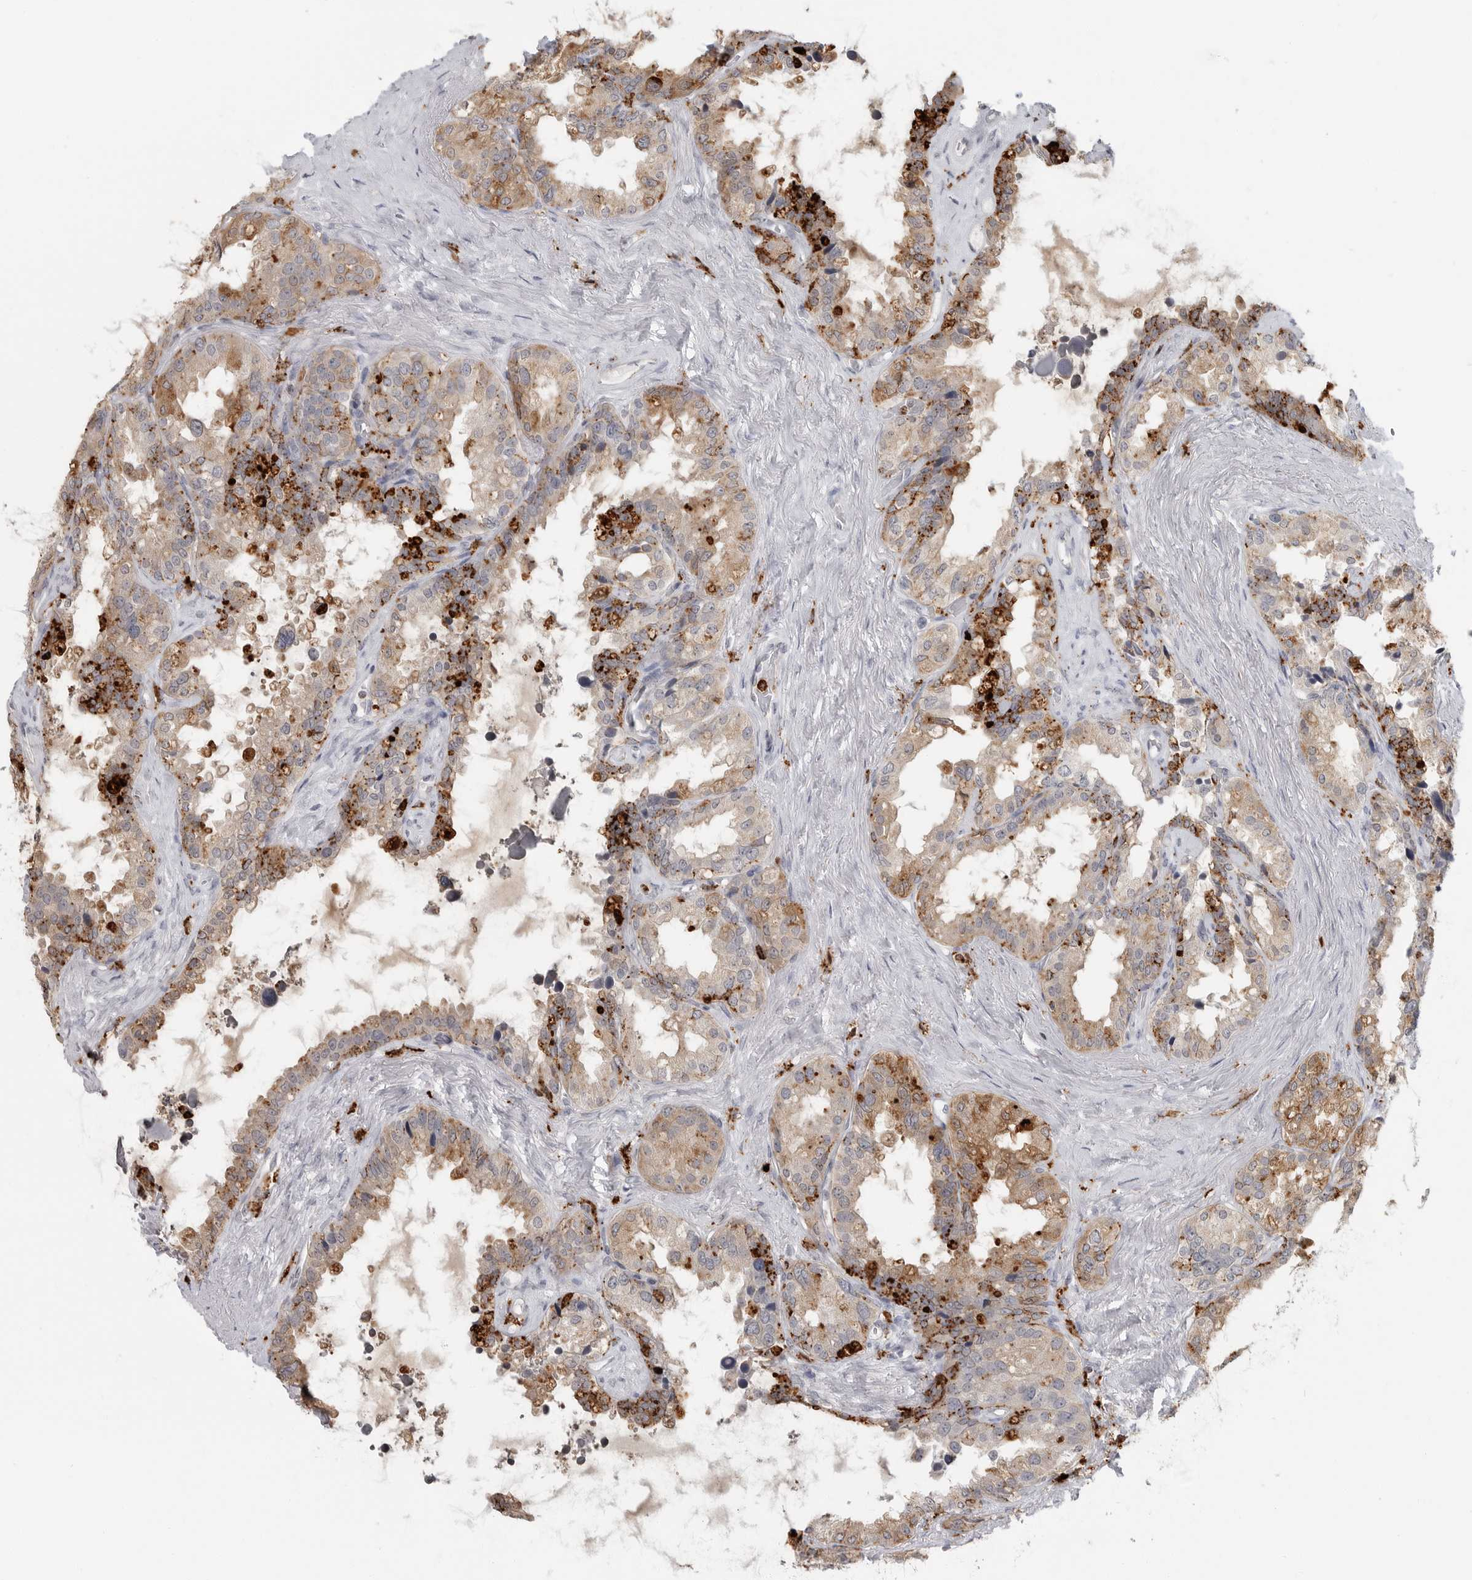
{"staining": {"intensity": "moderate", "quantity": "25%-75%", "location": "cytoplasmic/membranous"}, "tissue": "seminal vesicle", "cell_type": "Glandular cells", "image_type": "normal", "snomed": [{"axis": "morphology", "description": "Normal tissue, NOS"}, {"axis": "topography", "description": "Seminal veicle"}], "caption": "Seminal vesicle stained for a protein (brown) displays moderate cytoplasmic/membranous positive positivity in about 25%-75% of glandular cells.", "gene": "IFI30", "patient": {"sex": "male", "age": 80}}